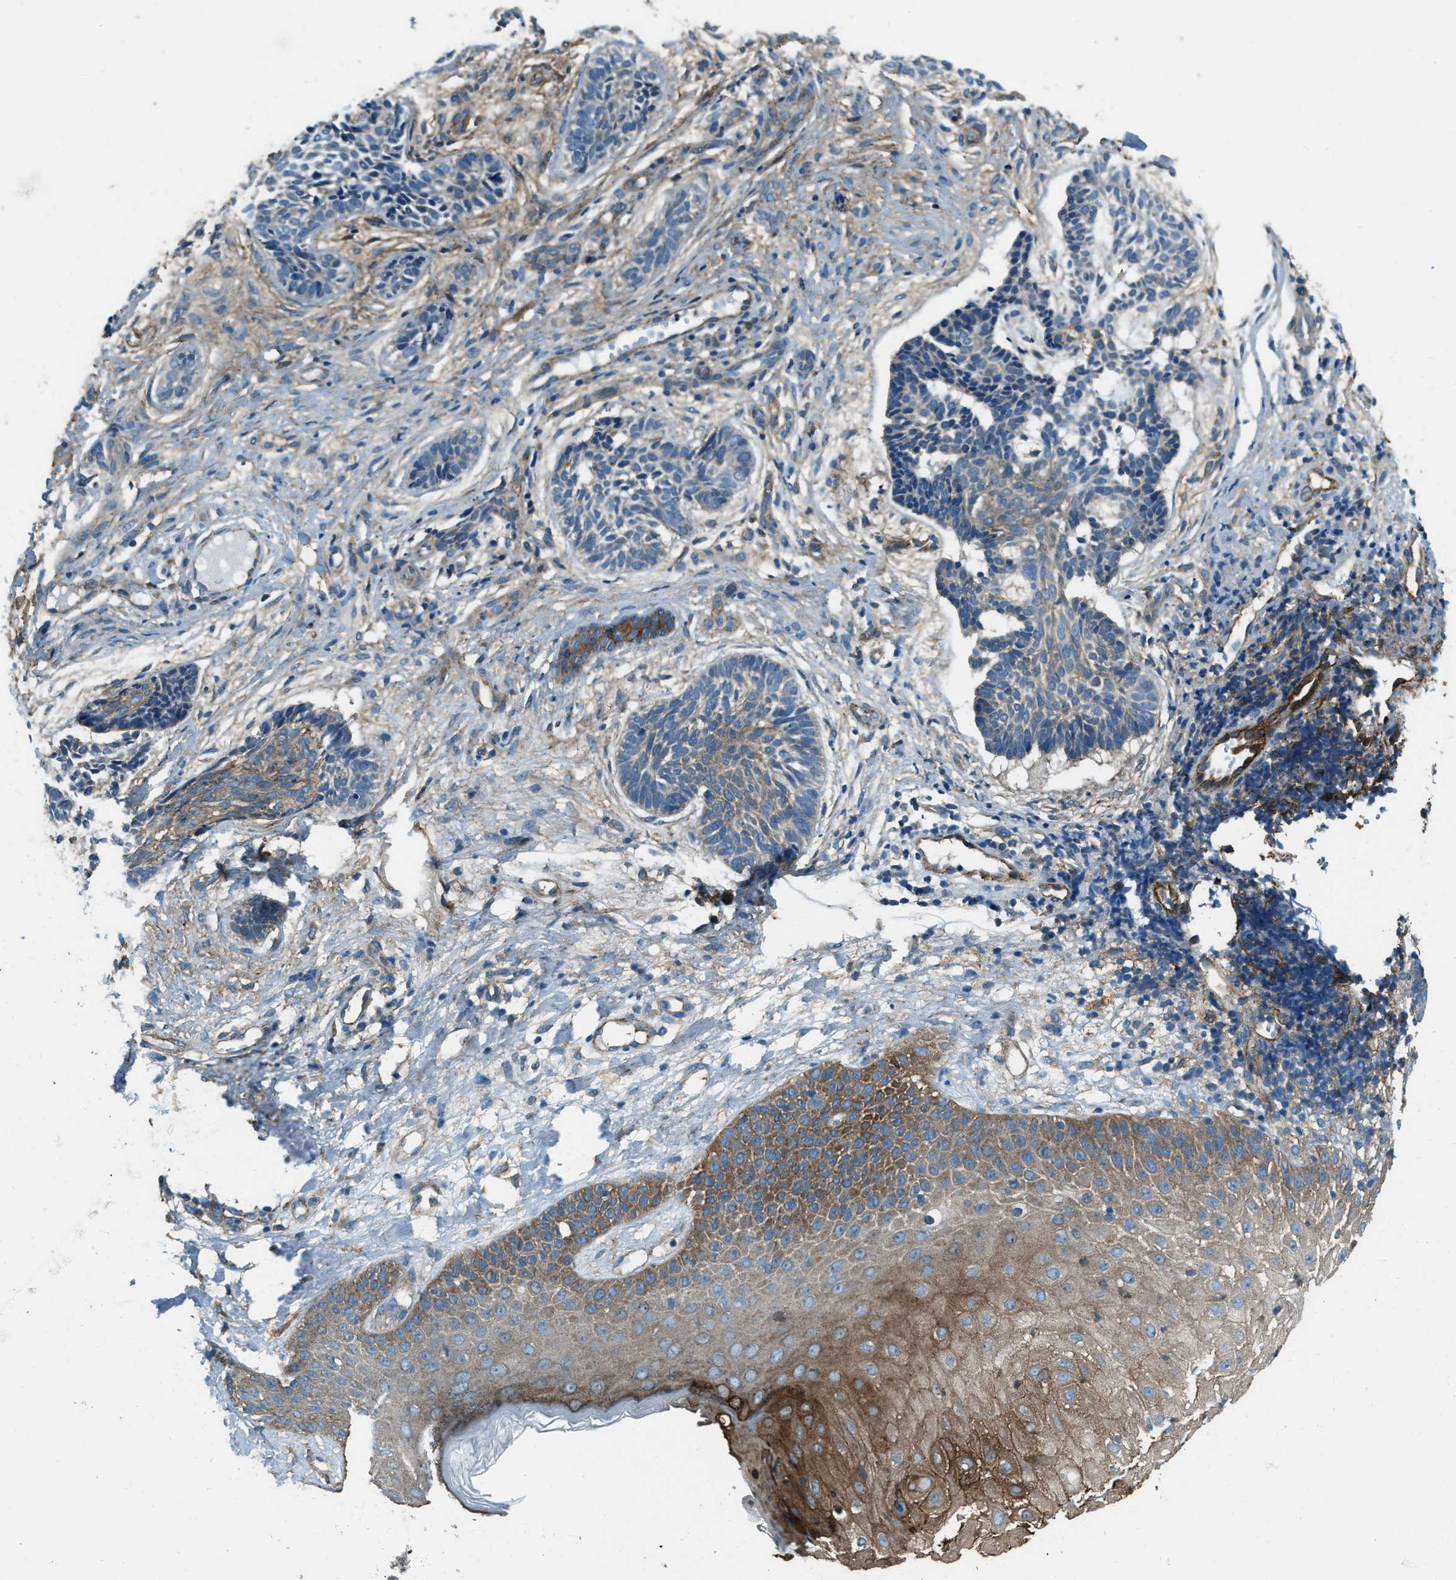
{"staining": {"intensity": "moderate", "quantity": "<25%", "location": "cytoplasmic/membranous"}, "tissue": "skin cancer", "cell_type": "Tumor cells", "image_type": "cancer", "snomed": [{"axis": "morphology", "description": "Normal tissue, NOS"}, {"axis": "morphology", "description": "Basal cell carcinoma"}, {"axis": "topography", "description": "Skin"}], "caption": "A histopathology image showing moderate cytoplasmic/membranous expression in about <25% of tumor cells in skin basal cell carcinoma, as visualized by brown immunohistochemical staining.", "gene": "SVIL", "patient": {"sex": "male", "age": 63}}